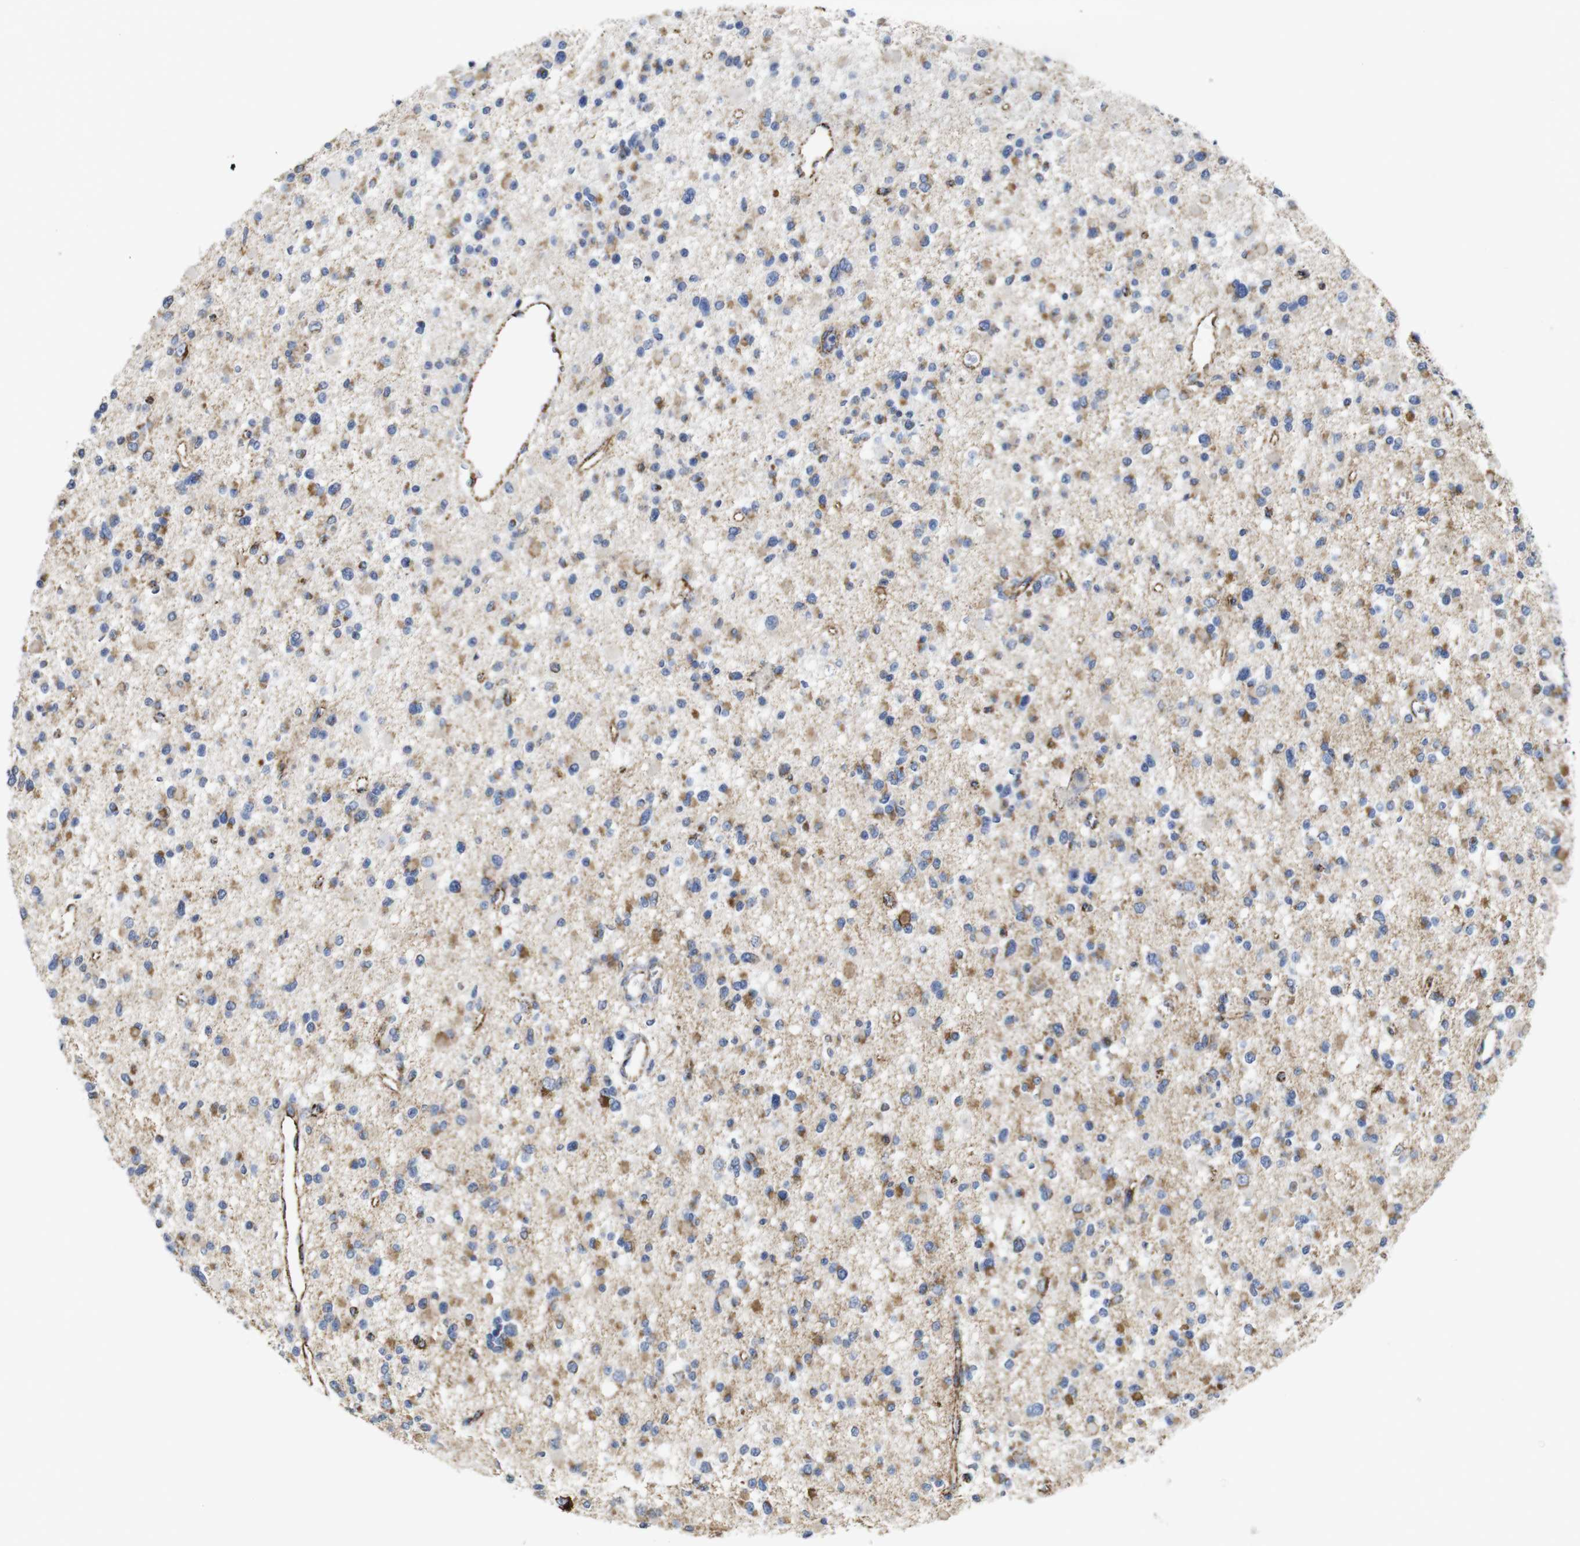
{"staining": {"intensity": "moderate", "quantity": ">75%", "location": "cytoplasmic/membranous"}, "tissue": "glioma", "cell_type": "Tumor cells", "image_type": "cancer", "snomed": [{"axis": "morphology", "description": "Glioma, malignant, Low grade"}, {"axis": "topography", "description": "Brain"}], "caption": "DAB (3,3'-diaminobenzidine) immunohistochemical staining of human glioma shows moderate cytoplasmic/membranous protein positivity in approximately >75% of tumor cells.", "gene": "MAOA", "patient": {"sex": "female", "age": 22}}